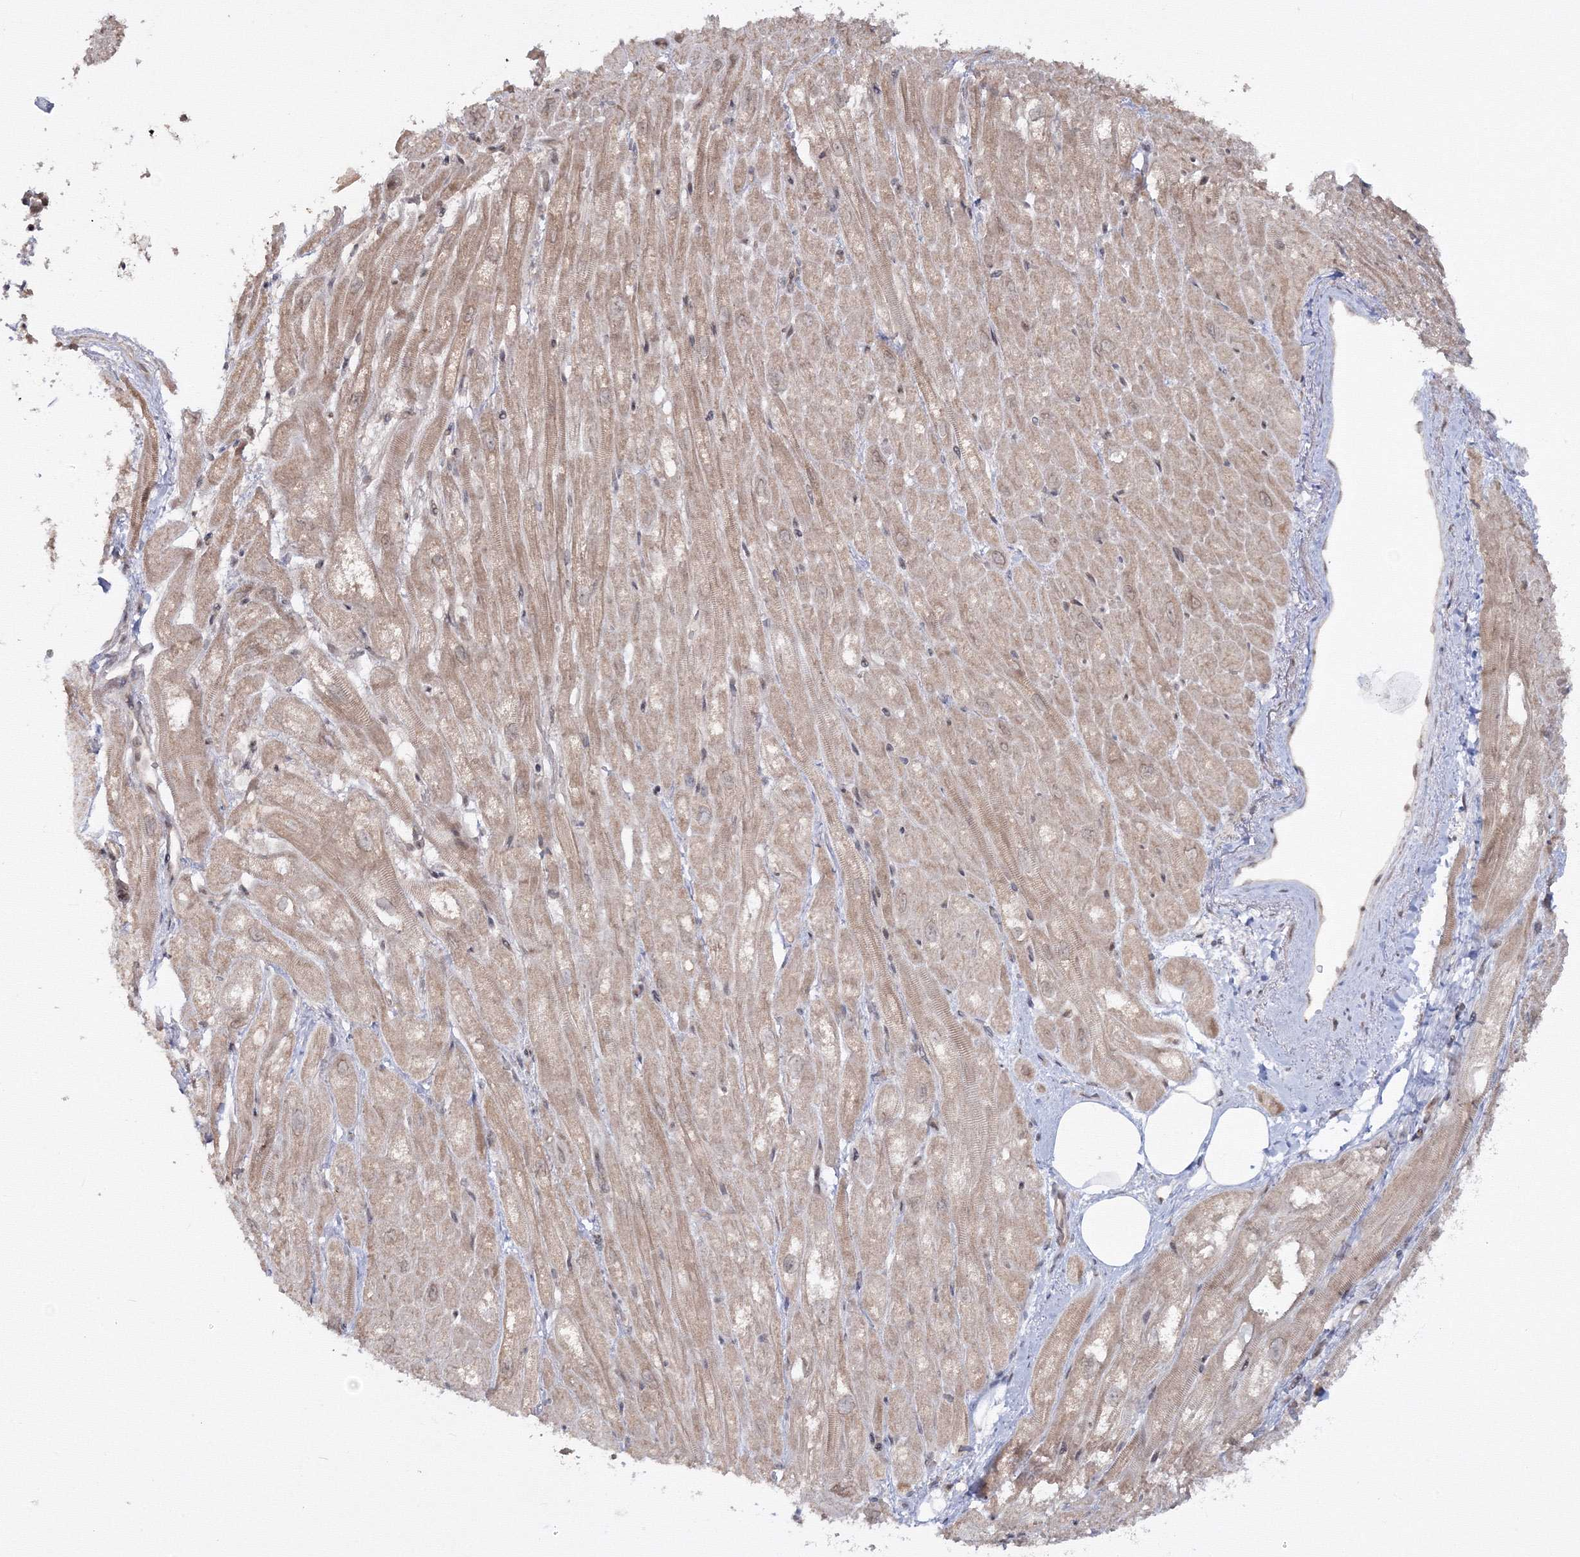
{"staining": {"intensity": "weak", "quantity": "25%-75%", "location": "cytoplasmic/membranous"}, "tissue": "heart muscle", "cell_type": "Cardiomyocytes", "image_type": "normal", "snomed": [{"axis": "morphology", "description": "Normal tissue, NOS"}, {"axis": "topography", "description": "Heart"}], "caption": "Unremarkable heart muscle demonstrates weak cytoplasmic/membranous positivity in about 25%-75% of cardiomyocytes The staining was performed using DAB to visualize the protein expression in brown, while the nuclei were stained in blue with hematoxylin (Magnification: 20x)..", "gene": "ZFAND6", "patient": {"sex": "male", "age": 50}}